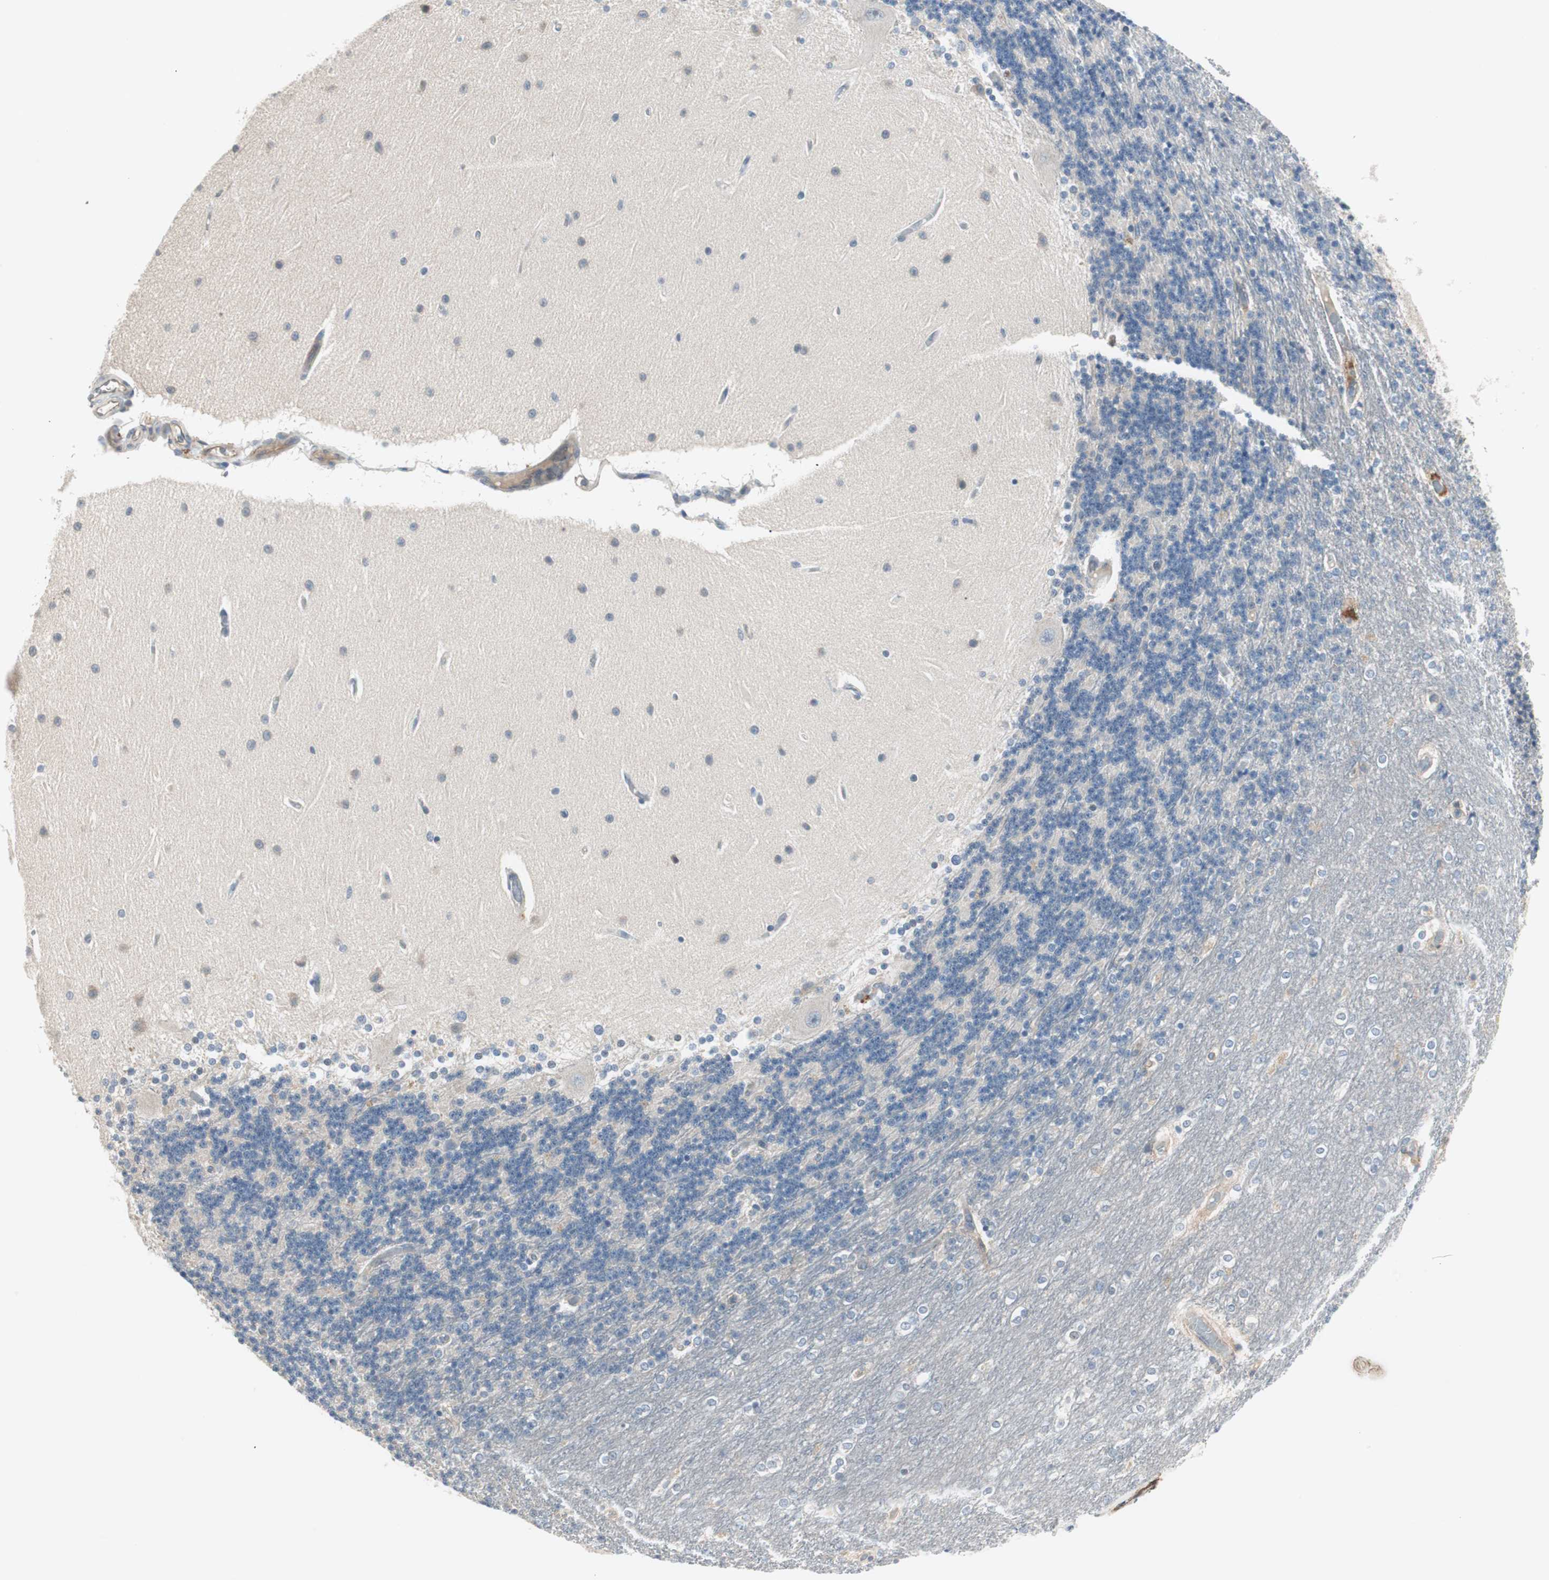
{"staining": {"intensity": "weak", "quantity": "25%-75%", "location": "cytoplasmic/membranous"}, "tissue": "cerebellum", "cell_type": "Cells in granular layer", "image_type": "normal", "snomed": [{"axis": "morphology", "description": "Normal tissue, NOS"}, {"axis": "topography", "description": "Cerebellum"}], "caption": "IHC histopathology image of normal cerebellum: cerebellum stained using immunohistochemistry displays low levels of weak protein expression localized specifically in the cytoplasmic/membranous of cells in granular layer, appearing as a cytoplasmic/membranous brown color.", "gene": "ITGB4", "patient": {"sex": "female", "age": 54}}